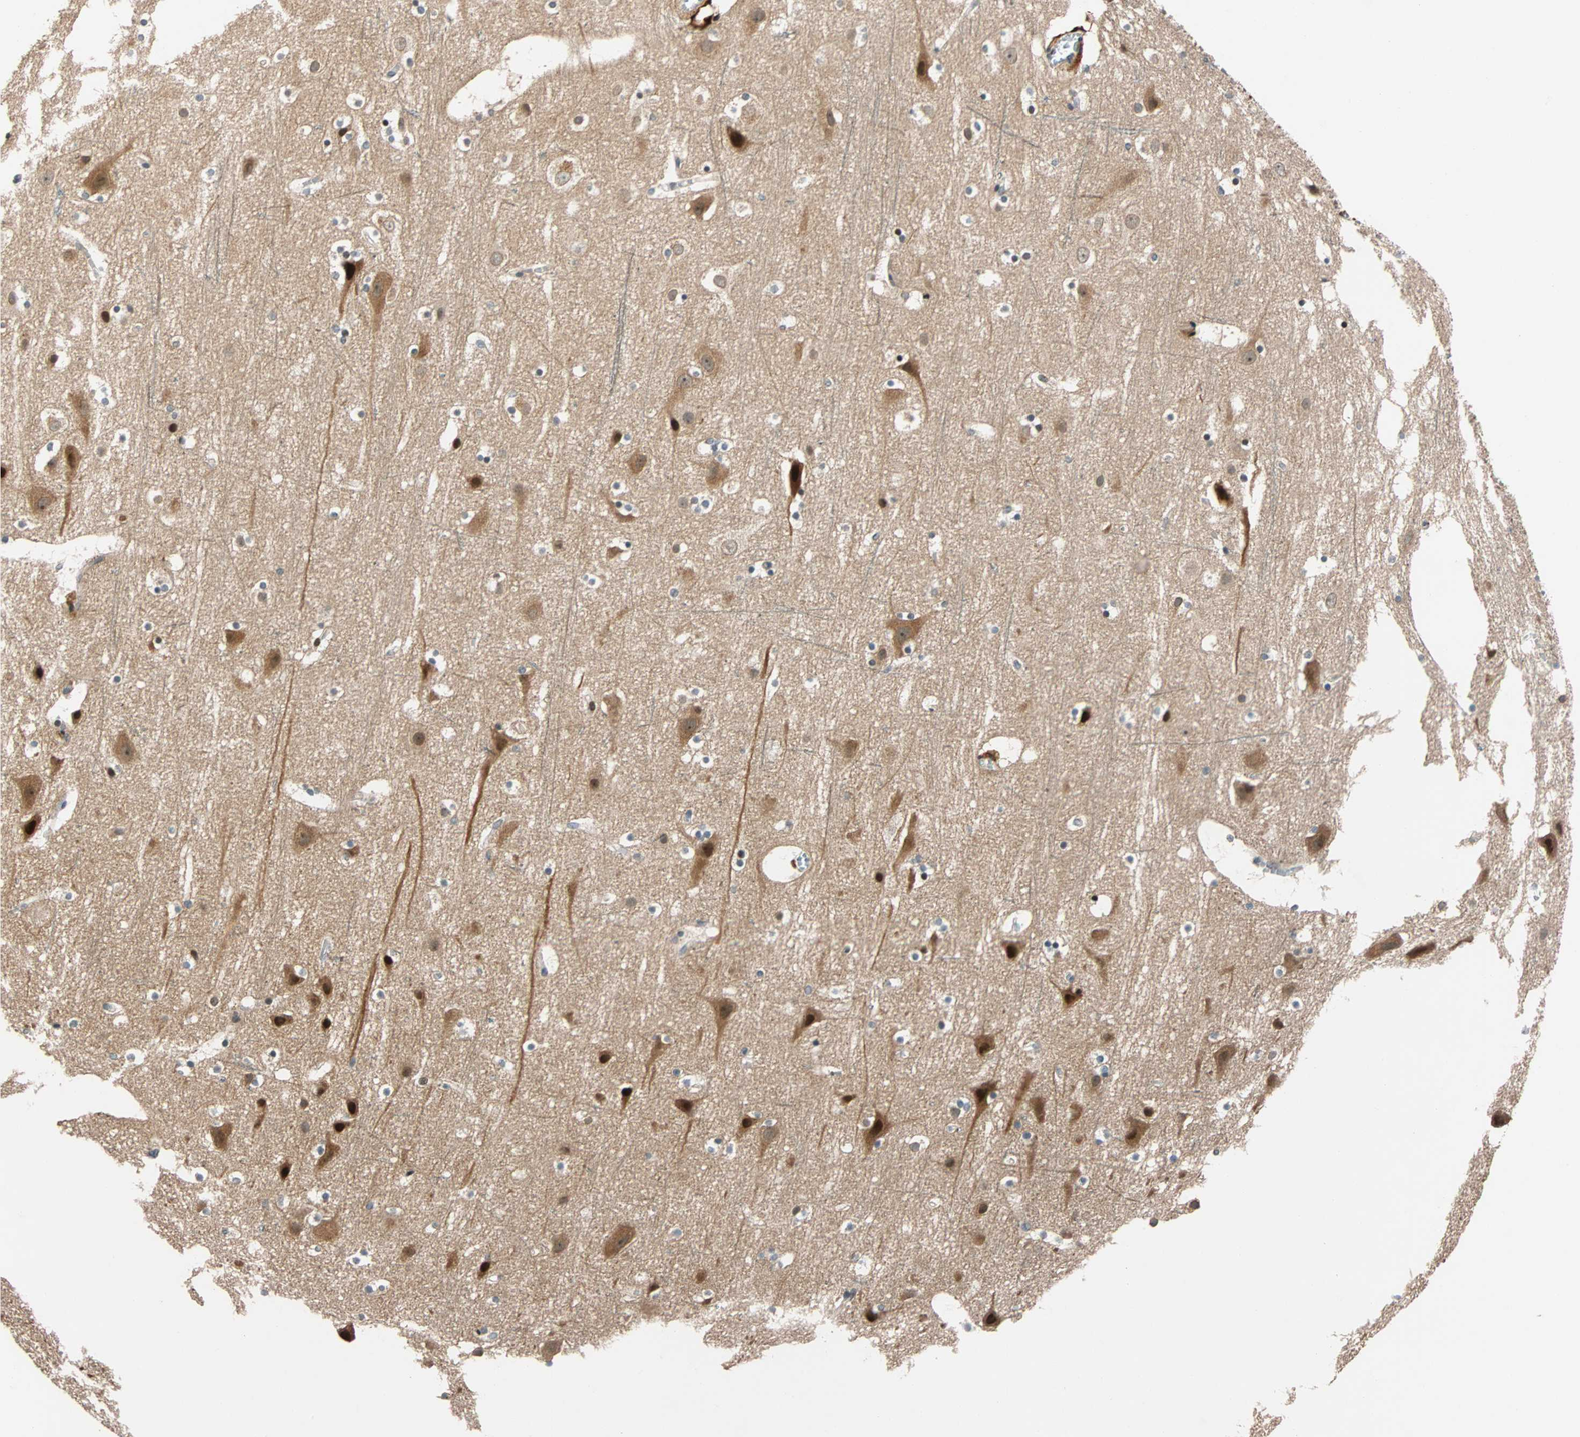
{"staining": {"intensity": "negative", "quantity": "none", "location": "none"}, "tissue": "cerebral cortex", "cell_type": "Endothelial cells", "image_type": "normal", "snomed": [{"axis": "morphology", "description": "Normal tissue, NOS"}, {"axis": "topography", "description": "Cerebral cortex"}], "caption": "Immunohistochemistry (IHC) of unremarkable cerebral cortex shows no expression in endothelial cells. (IHC, brightfield microscopy, high magnification).", "gene": "HECW1", "patient": {"sex": "male", "age": 45}}